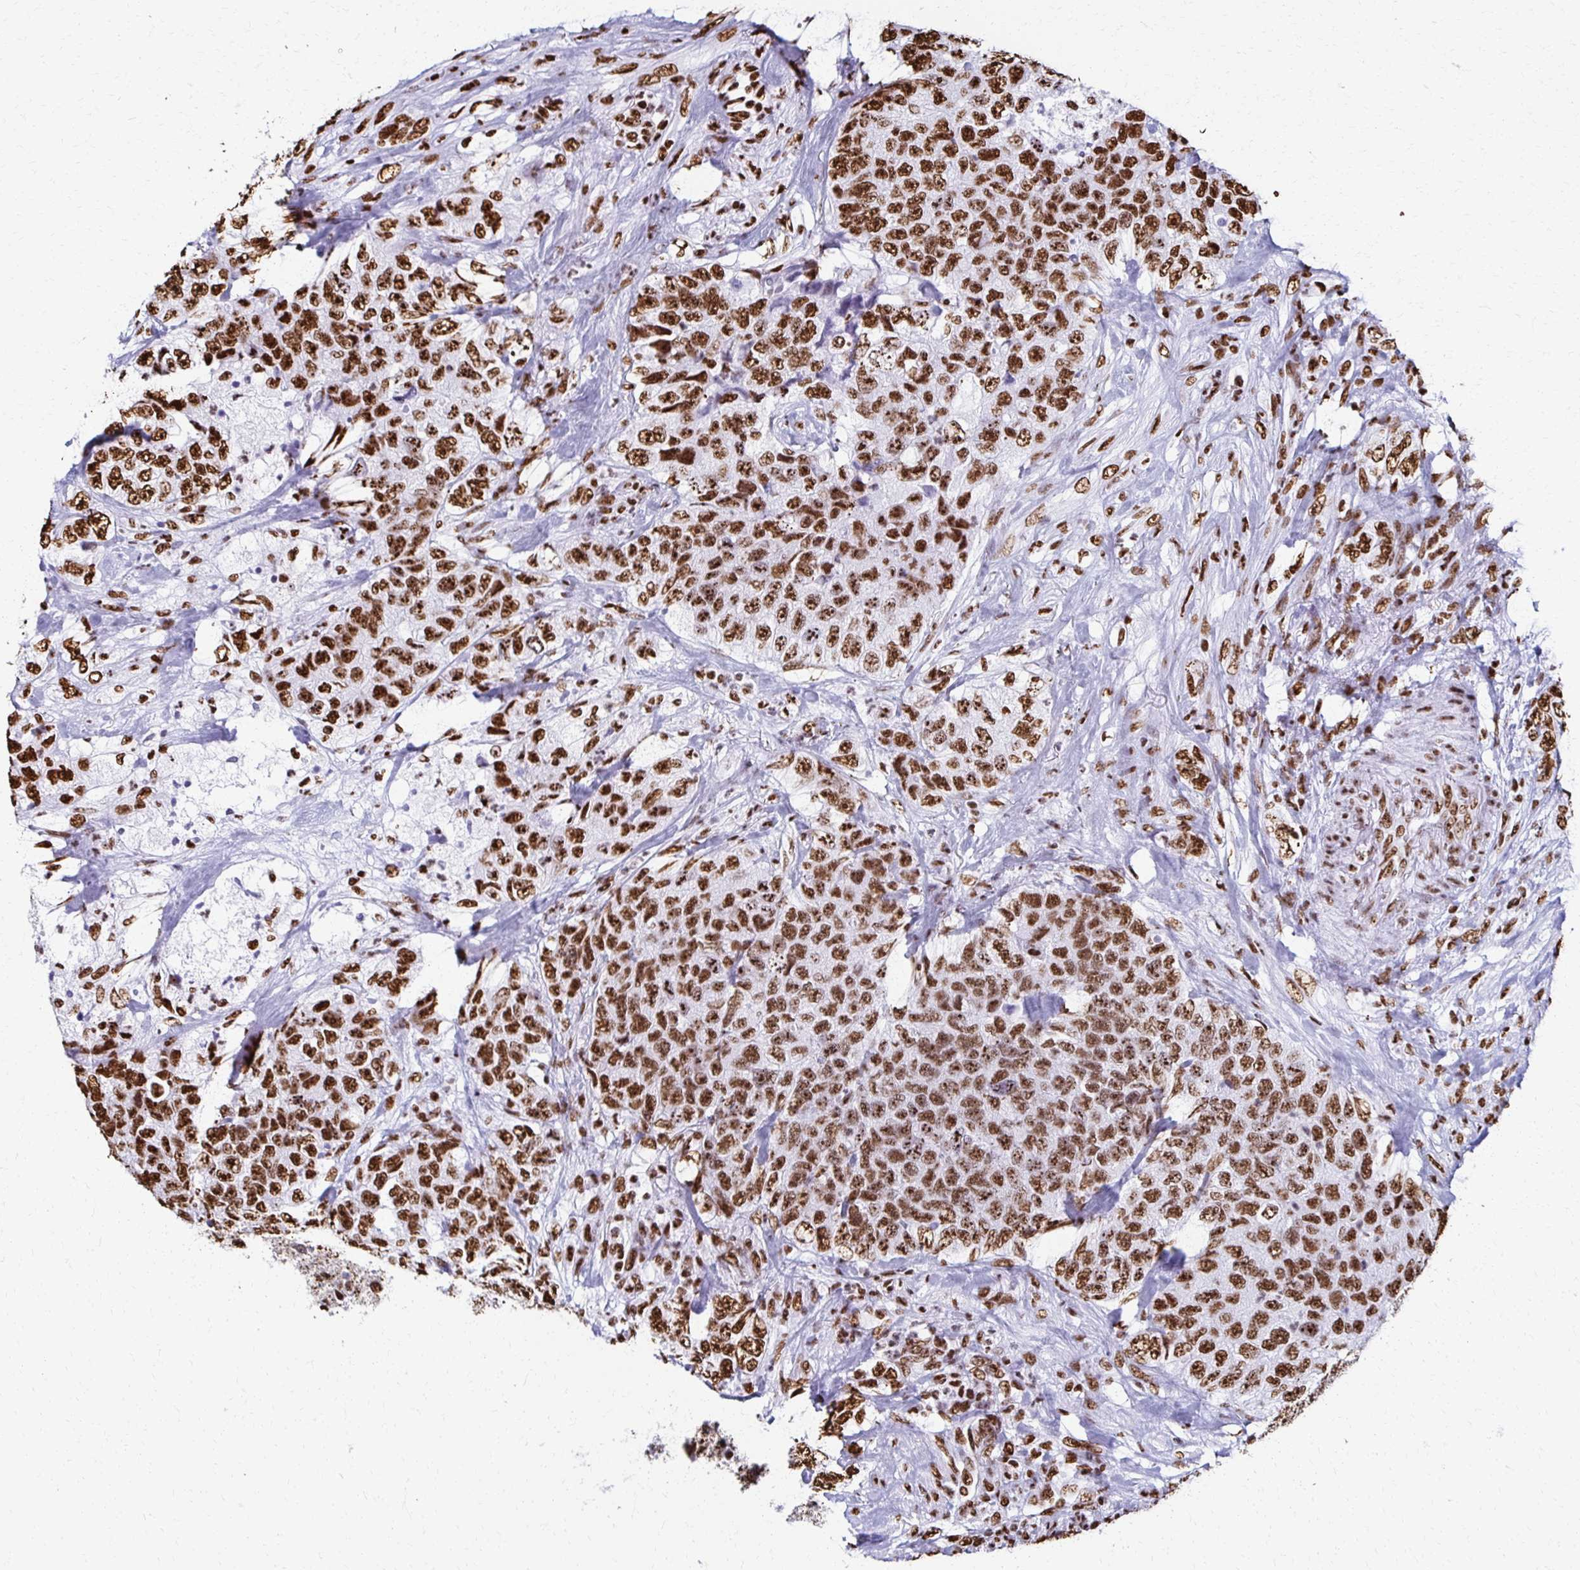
{"staining": {"intensity": "strong", "quantity": ">75%", "location": "nuclear"}, "tissue": "urothelial cancer", "cell_type": "Tumor cells", "image_type": "cancer", "snomed": [{"axis": "morphology", "description": "Urothelial carcinoma, High grade"}, {"axis": "topography", "description": "Urinary bladder"}], "caption": "IHC of urothelial cancer shows high levels of strong nuclear positivity in approximately >75% of tumor cells. The staining was performed using DAB, with brown indicating positive protein expression. Nuclei are stained blue with hematoxylin.", "gene": "NONO", "patient": {"sex": "female", "age": 78}}